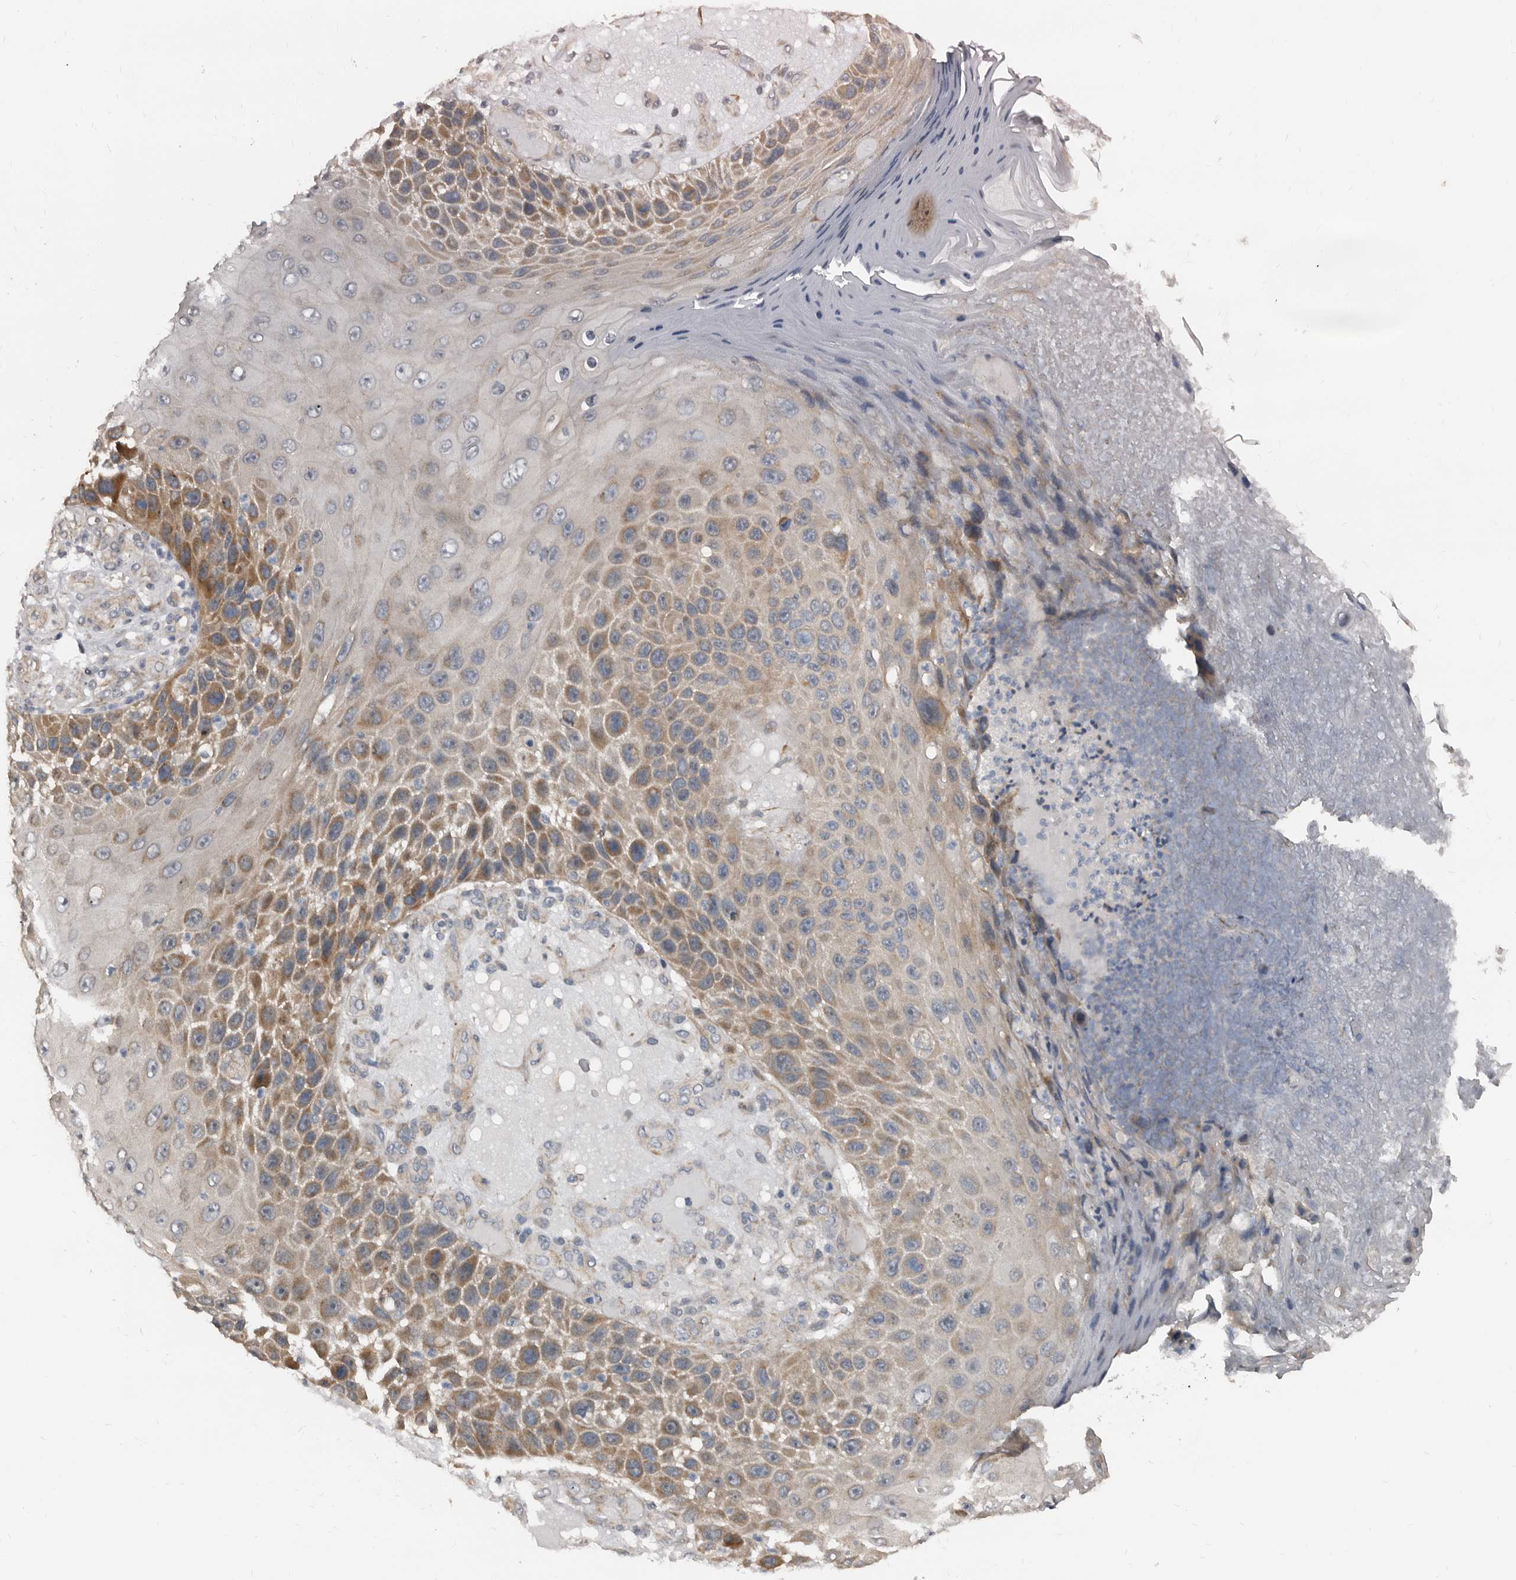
{"staining": {"intensity": "moderate", "quantity": "25%-75%", "location": "cytoplasmic/membranous"}, "tissue": "skin cancer", "cell_type": "Tumor cells", "image_type": "cancer", "snomed": [{"axis": "morphology", "description": "Squamous cell carcinoma, NOS"}, {"axis": "topography", "description": "Skin"}], "caption": "Skin cancer stained with a brown dye reveals moderate cytoplasmic/membranous positive expression in about 25%-75% of tumor cells.", "gene": "DHPS", "patient": {"sex": "female", "age": 88}}